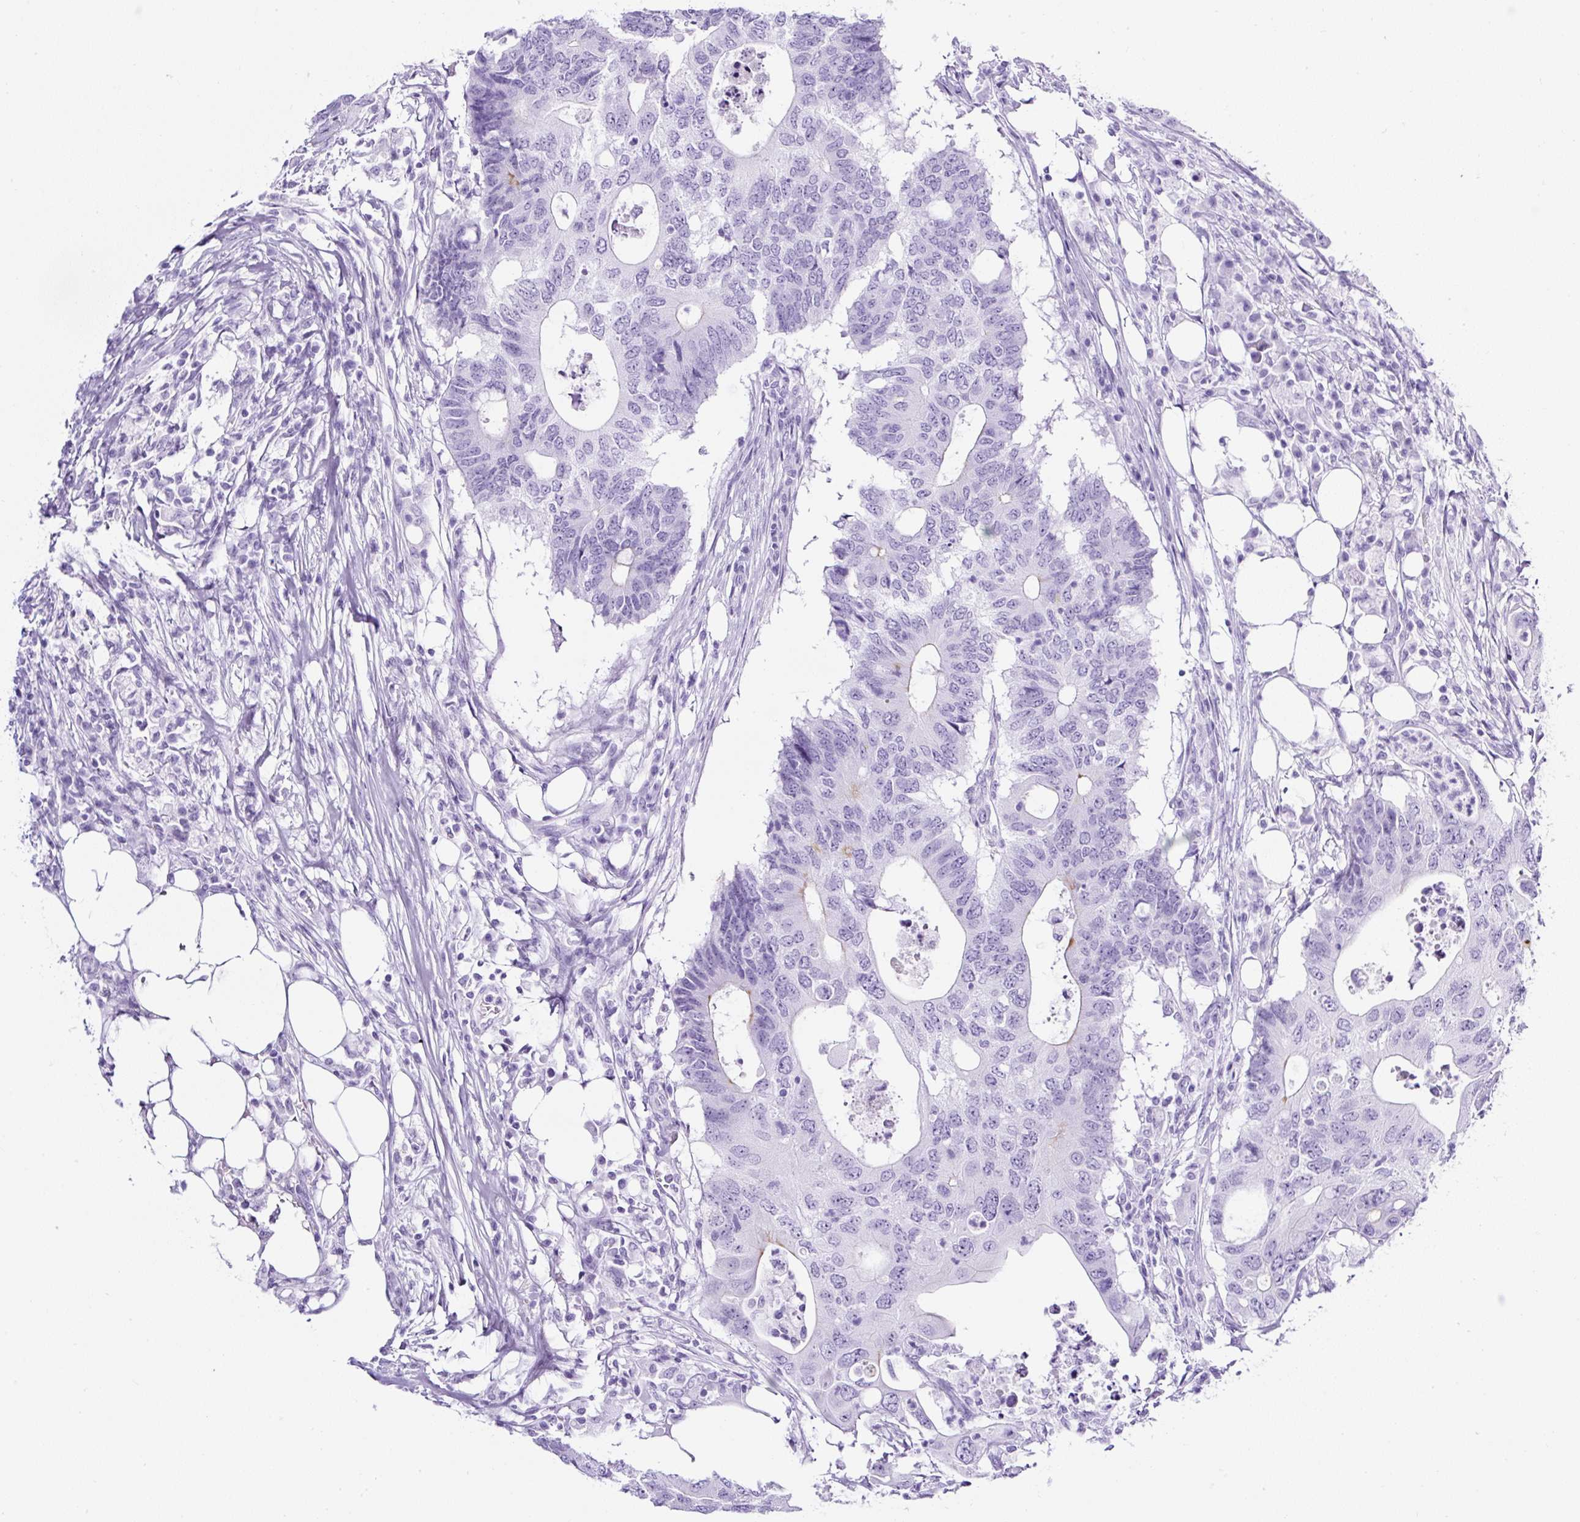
{"staining": {"intensity": "negative", "quantity": "none", "location": "none"}, "tissue": "colorectal cancer", "cell_type": "Tumor cells", "image_type": "cancer", "snomed": [{"axis": "morphology", "description": "Adenocarcinoma, NOS"}, {"axis": "topography", "description": "Colon"}], "caption": "The immunohistochemistry photomicrograph has no significant staining in tumor cells of colorectal cancer tissue.", "gene": "TMEM200B", "patient": {"sex": "male", "age": 71}}